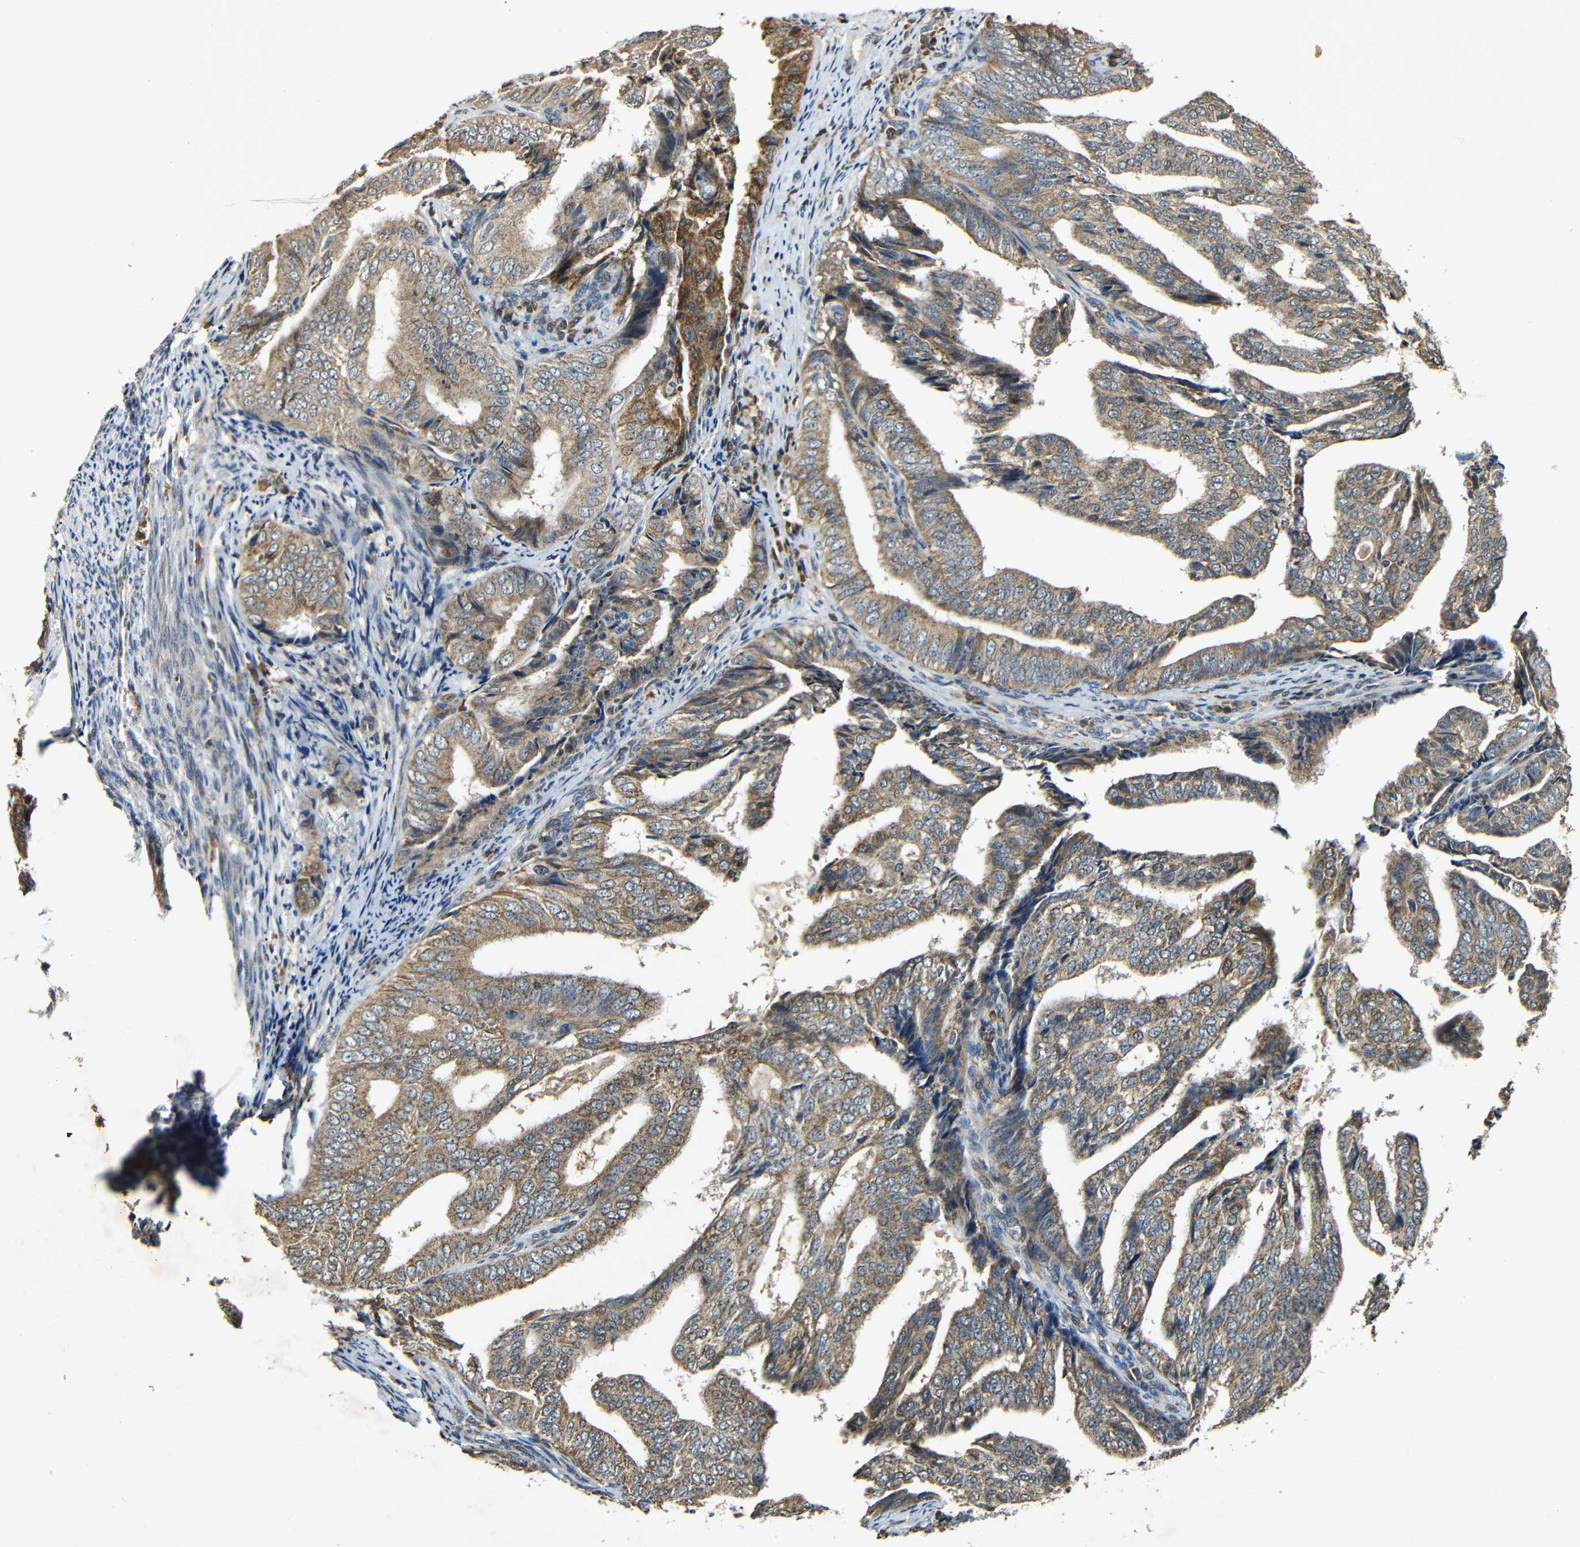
{"staining": {"intensity": "moderate", "quantity": ">75%", "location": "cytoplasmic/membranous"}, "tissue": "endometrial cancer", "cell_type": "Tumor cells", "image_type": "cancer", "snomed": [{"axis": "morphology", "description": "Adenocarcinoma, NOS"}, {"axis": "topography", "description": "Endometrium"}], "caption": "Immunohistochemistry (IHC) photomicrograph of neoplastic tissue: endometrial cancer (adenocarcinoma) stained using IHC displays medium levels of moderate protein expression localized specifically in the cytoplasmic/membranous of tumor cells, appearing as a cytoplasmic/membranous brown color.", "gene": "KAZALD1", "patient": {"sex": "female", "age": 58}}